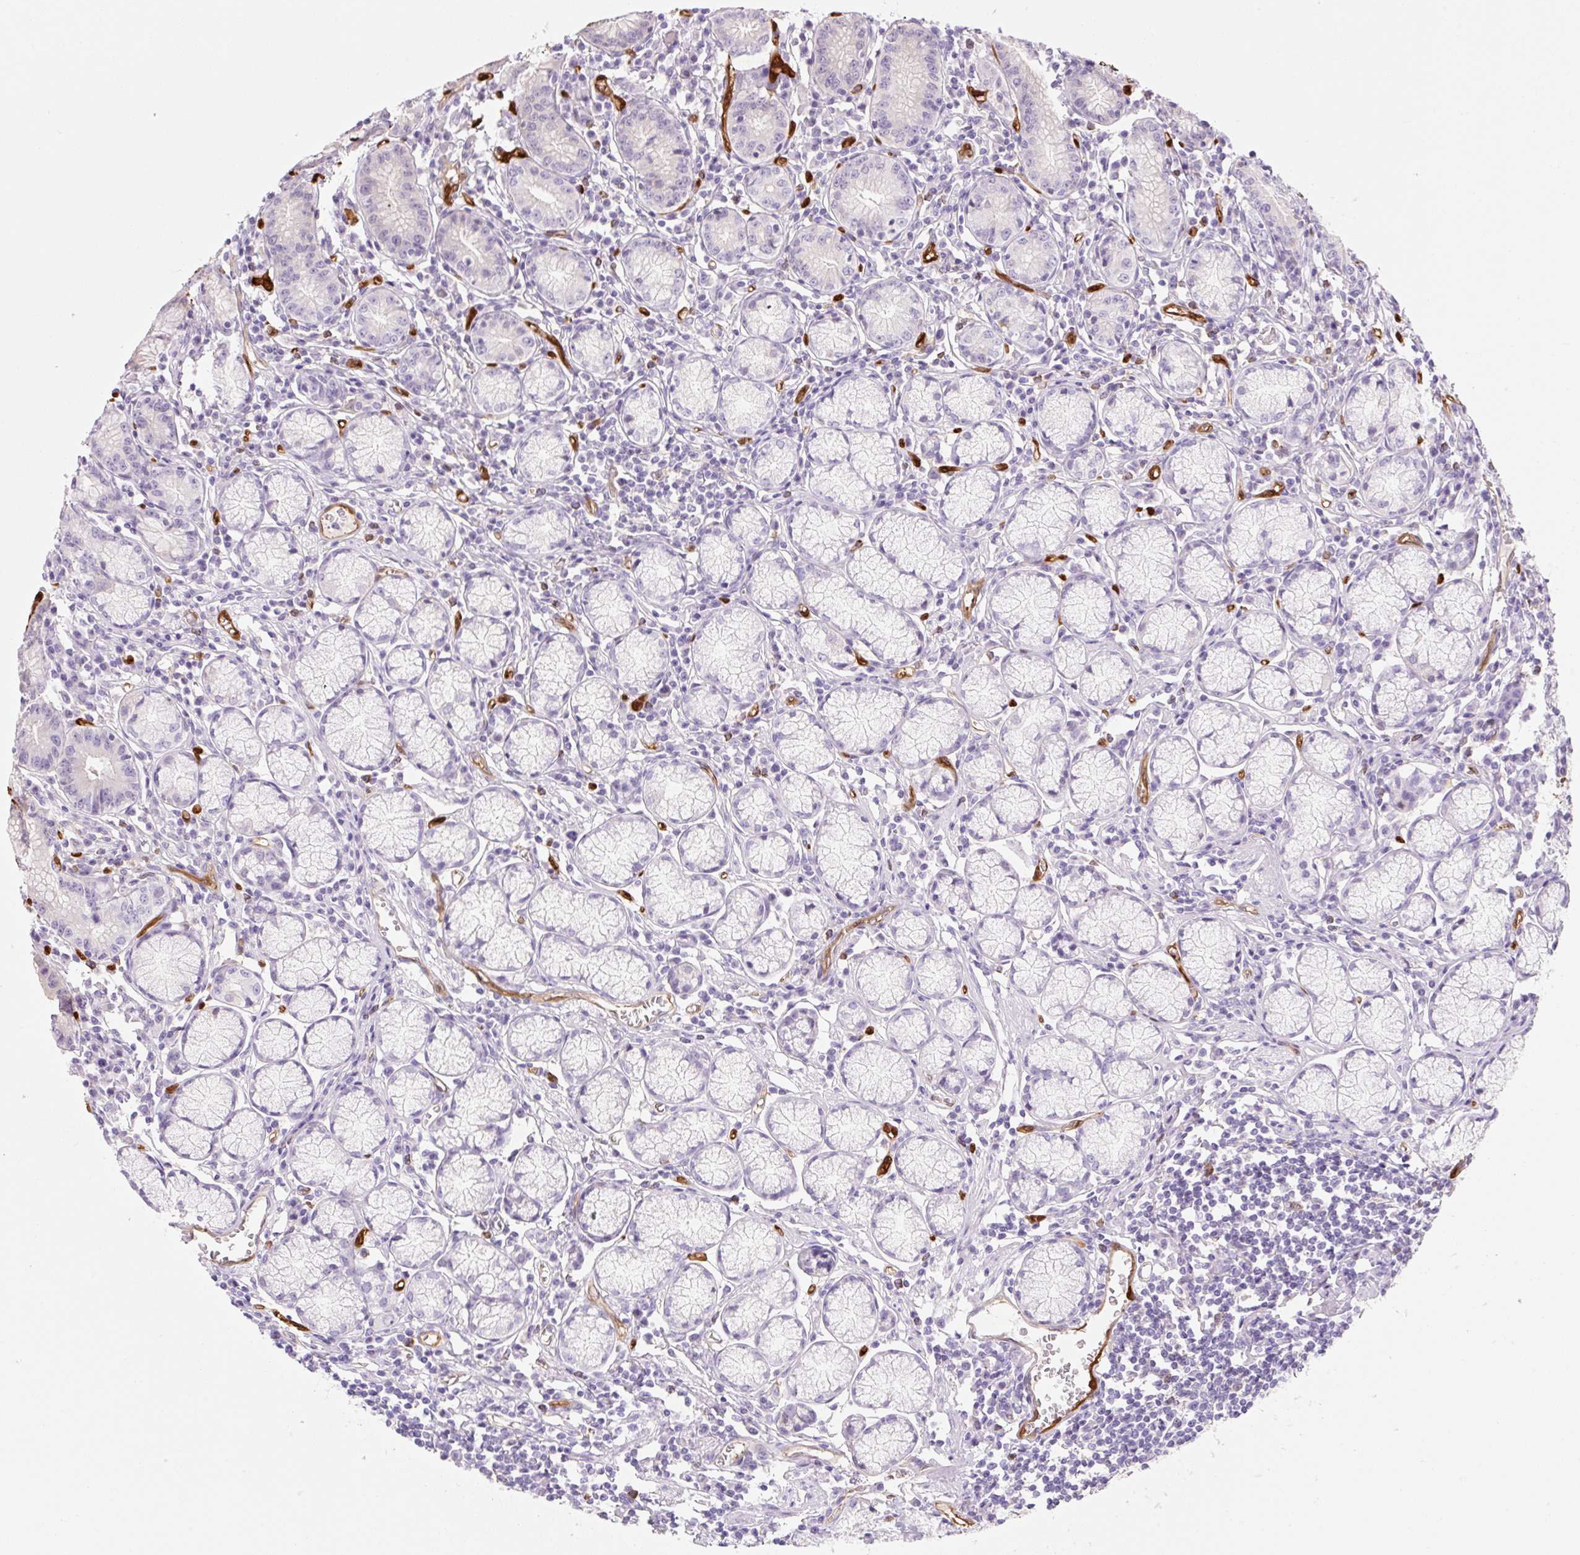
{"staining": {"intensity": "moderate", "quantity": "<25%", "location": "cytoplasmic/membranous"}, "tissue": "stomach", "cell_type": "Glandular cells", "image_type": "normal", "snomed": [{"axis": "morphology", "description": "Normal tissue, NOS"}, {"axis": "topography", "description": "Stomach"}], "caption": "Immunohistochemical staining of normal human stomach displays low levels of moderate cytoplasmic/membranous staining in about <25% of glandular cells.", "gene": "FABP5", "patient": {"sex": "male", "age": 55}}